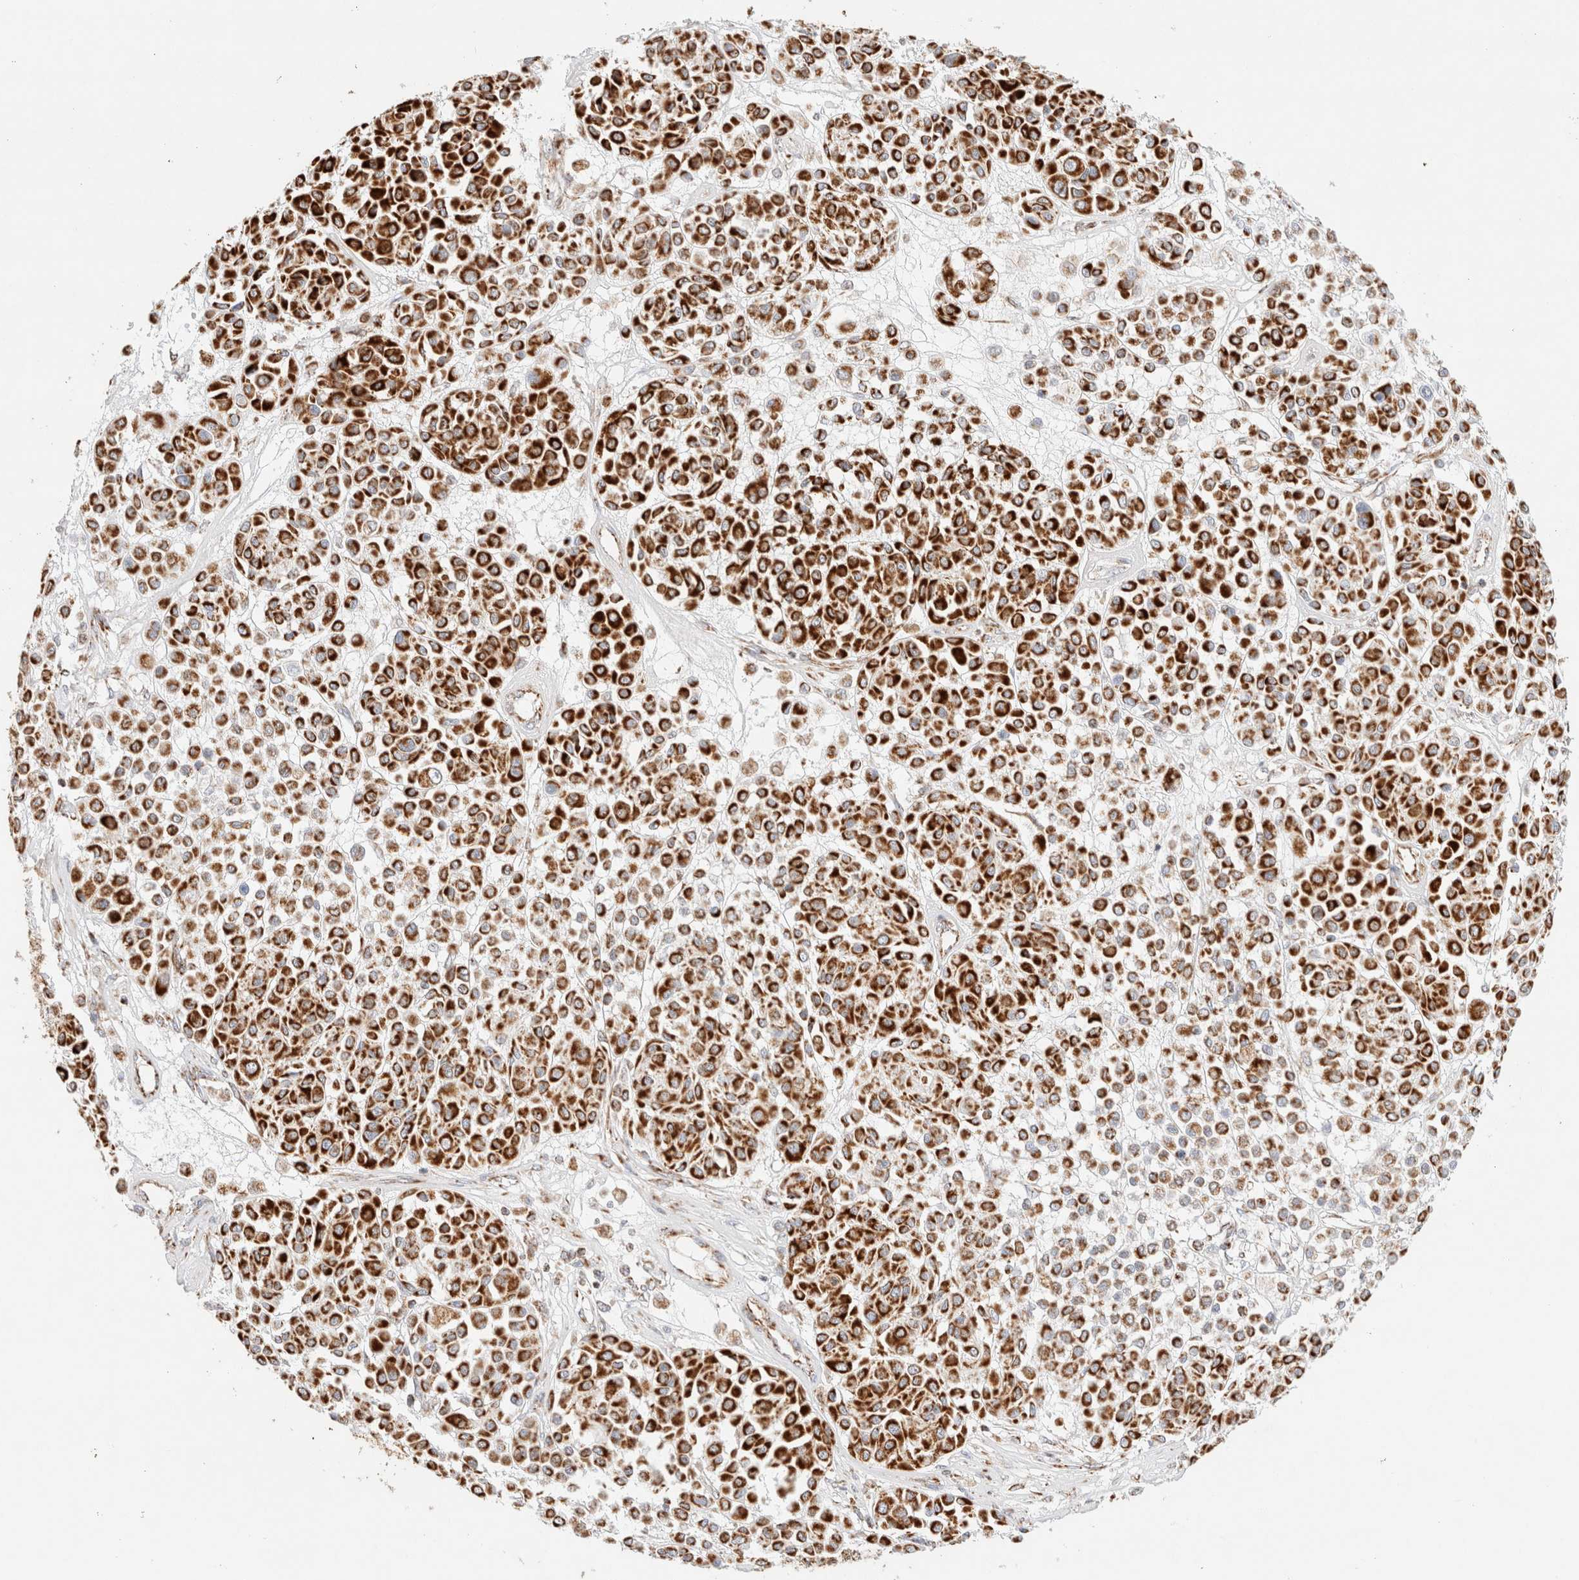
{"staining": {"intensity": "strong", "quantity": ">75%", "location": "cytoplasmic/membranous"}, "tissue": "melanoma", "cell_type": "Tumor cells", "image_type": "cancer", "snomed": [{"axis": "morphology", "description": "Malignant melanoma, Metastatic site"}, {"axis": "topography", "description": "Soft tissue"}], "caption": "An immunohistochemistry (IHC) image of tumor tissue is shown. Protein staining in brown labels strong cytoplasmic/membranous positivity in malignant melanoma (metastatic site) within tumor cells. The staining is performed using DAB (3,3'-diaminobenzidine) brown chromogen to label protein expression. The nuclei are counter-stained blue using hematoxylin.", "gene": "PHB2", "patient": {"sex": "male", "age": 41}}